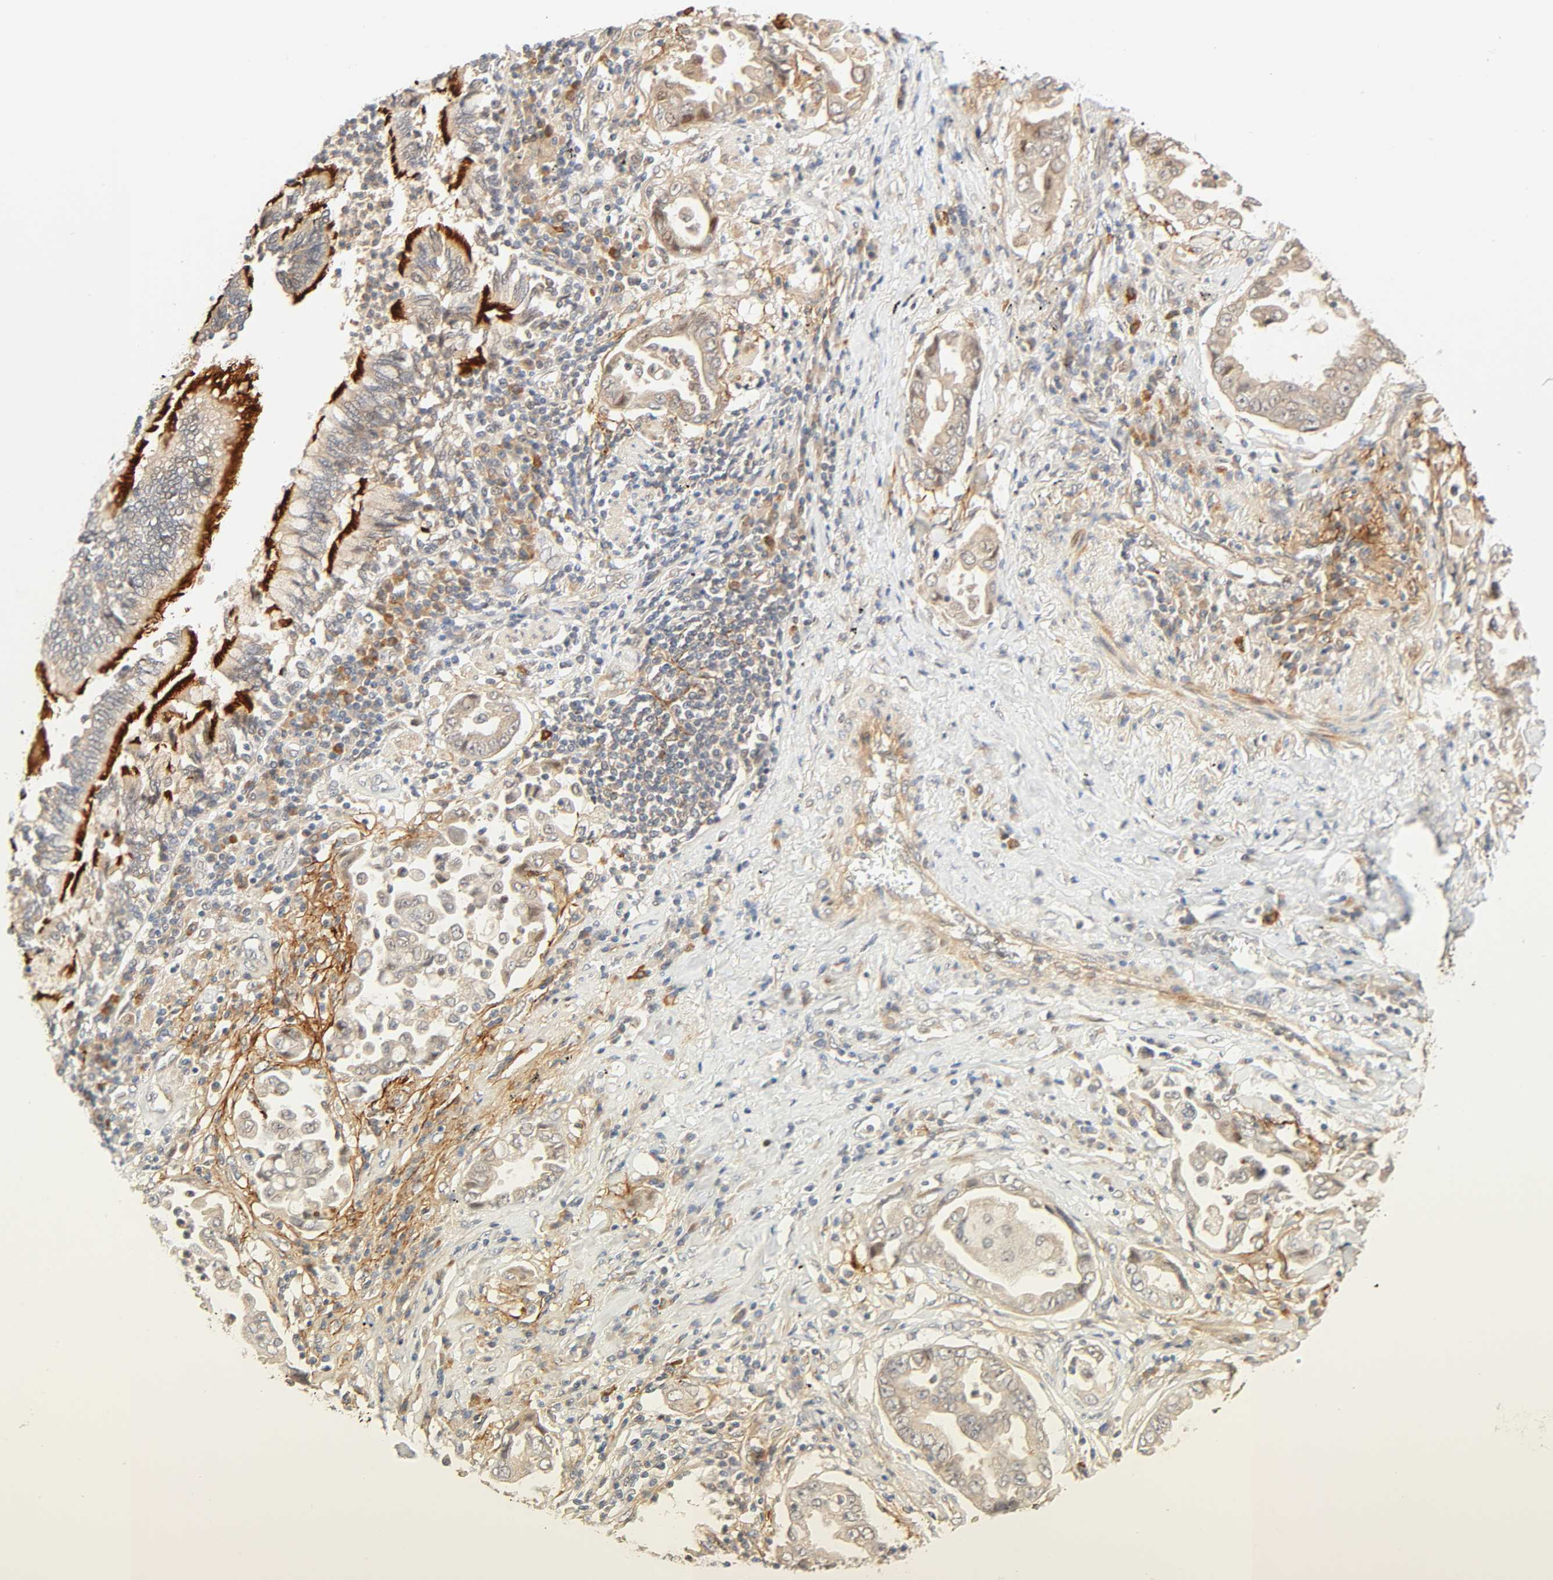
{"staining": {"intensity": "moderate", "quantity": ">75%", "location": "cytoplasmic/membranous"}, "tissue": "lung cancer", "cell_type": "Tumor cells", "image_type": "cancer", "snomed": [{"axis": "morphology", "description": "Normal tissue, NOS"}, {"axis": "morphology", "description": "Inflammation, NOS"}, {"axis": "morphology", "description": "Adenocarcinoma, NOS"}, {"axis": "topography", "description": "Lung"}], "caption": "Immunohistochemistry (IHC) of adenocarcinoma (lung) shows medium levels of moderate cytoplasmic/membranous expression in about >75% of tumor cells.", "gene": "CACNA1G", "patient": {"sex": "female", "age": 64}}